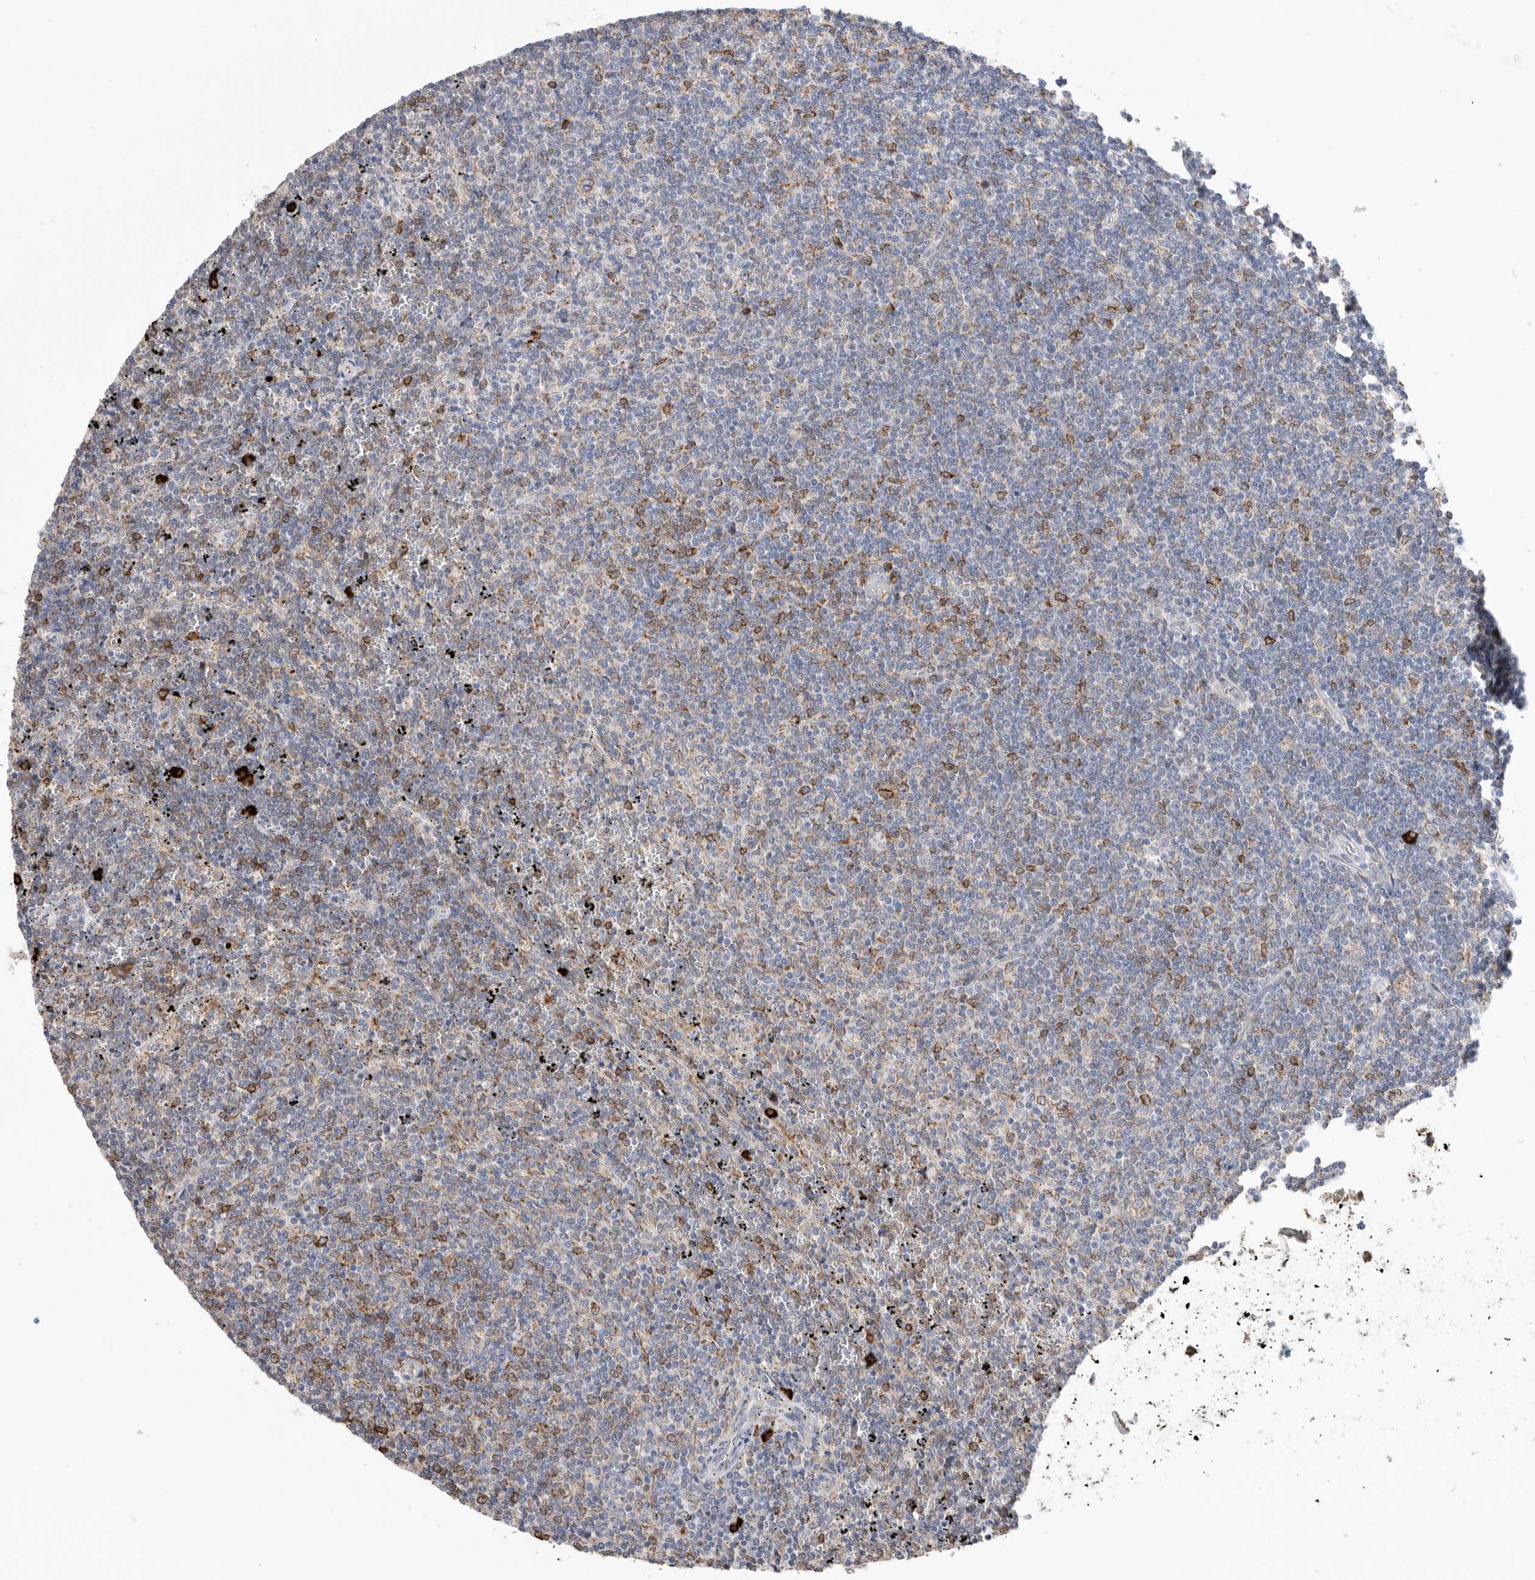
{"staining": {"intensity": "moderate", "quantity": "<25%", "location": "cytoplasmic/membranous"}, "tissue": "lymphoma", "cell_type": "Tumor cells", "image_type": "cancer", "snomed": [{"axis": "morphology", "description": "Malignant lymphoma, non-Hodgkin's type, Low grade"}, {"axis": "topography", "description": "Spleen"}], "caption": "The photomicrograph demonstrates a brown stain indicating the presence of a protein in the cytoplasmic/membranous of tumor cells in lymphoma.", "gene": "BLOC1S5", "patient": {"sex": "female", "age": 50}}